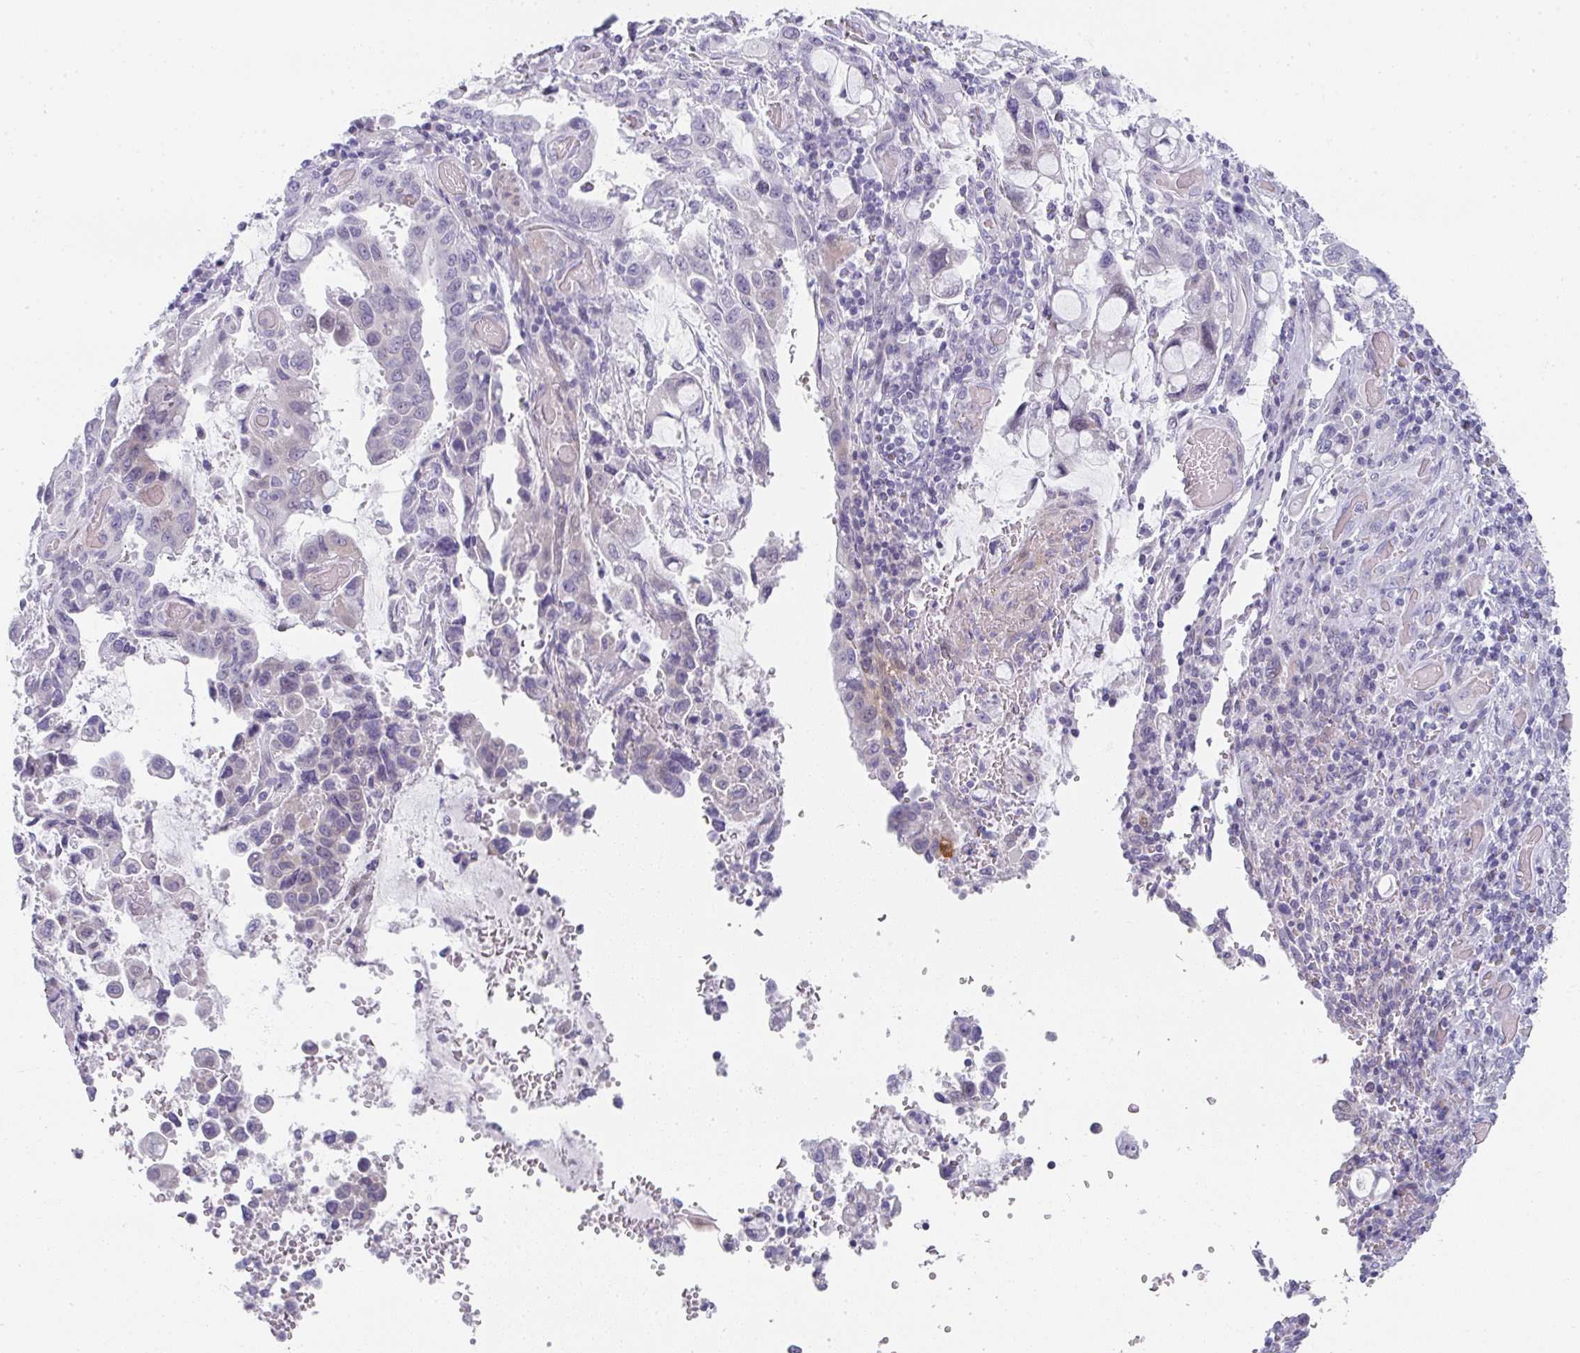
{"staining": {"intensity": "weak", "quantity": "<25%", "location": "cytoplasmic/membranous,nuclear"}, "tissue": "stomach cancer", "cell_type": "Tumor cells", "image_type": "cancer", "snomed": [{"axis": "morphology", "description": "Adenocarcinoma, NOS"}, {"axis": "topography", "description": "Stomach, upper"}, {"axis": "topography", "description": "Stomach"}], "caption": "Stomach adenocarcinoma stained for a protein using IHC reveals no expression tumor cells.", "gene": "NEU2", "patient": {"sex": "male", "age": 62}}